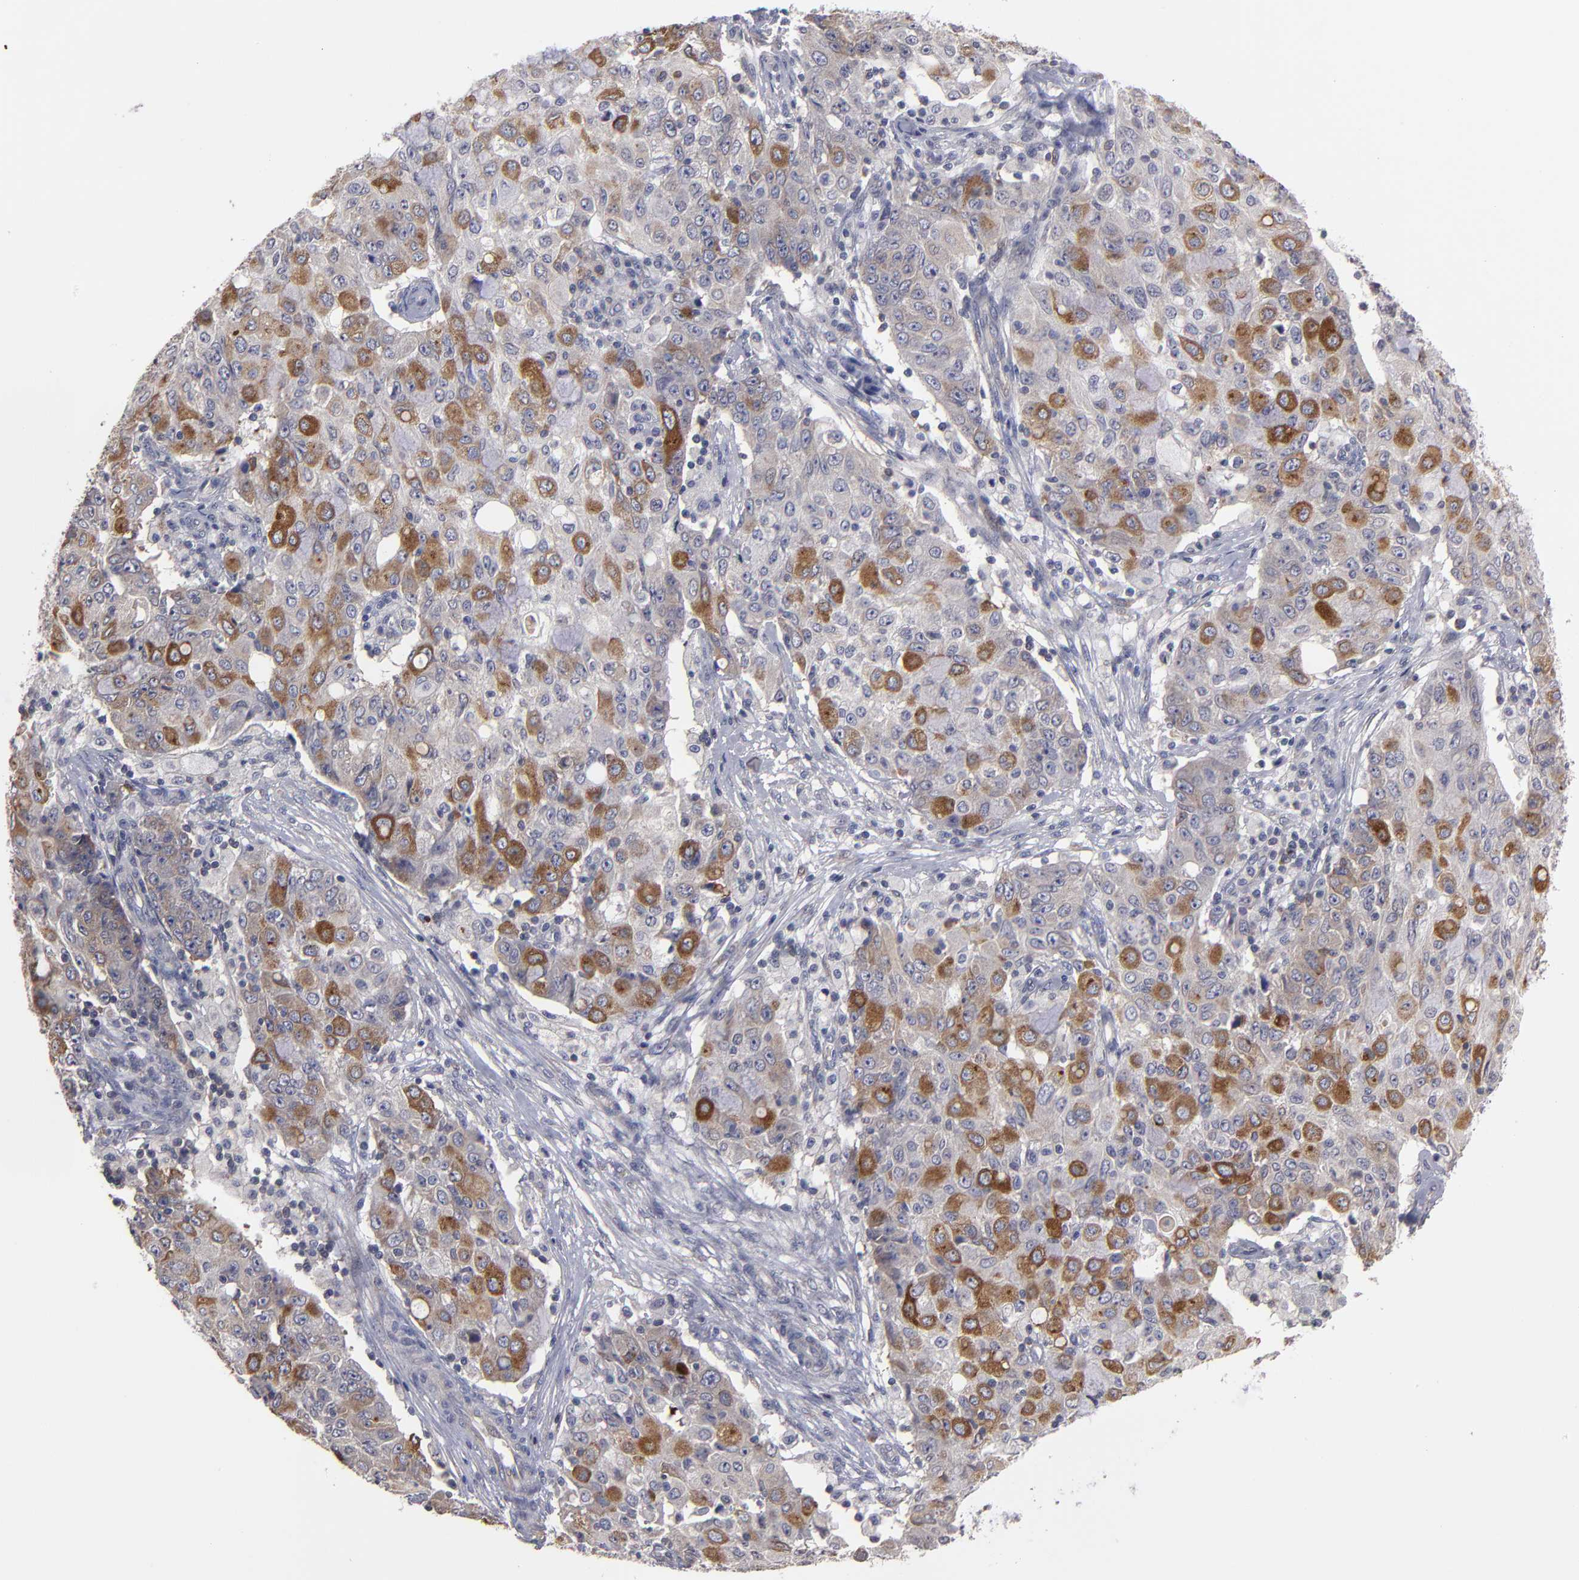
{"staining": {"intensity": "moderate", "quantity": ">75%", "location": "cytoplasmic/membranous"}, "tissue": "ovarian cancer", "cell_type": "Tumor cells", "image_type": "cancer", "snomed": [{"axis": "morphology", "description": "Carcinoma, endometroid"}, {"axis": "topography", "description": "Ovary"}], "caption": "Immunohistochemical staining of ovarian cancer (endometroid carcinoma) displays moderate cytoplasmic/membranous protein staining in approximately >75% of tumor cells. The protein is stained brown, and the nuclei are stained in blue (DAB IHC with brightfield microscopy, high magnification).", "gene": "CEP97", "patient": {"sex": "female", "age": 42}}